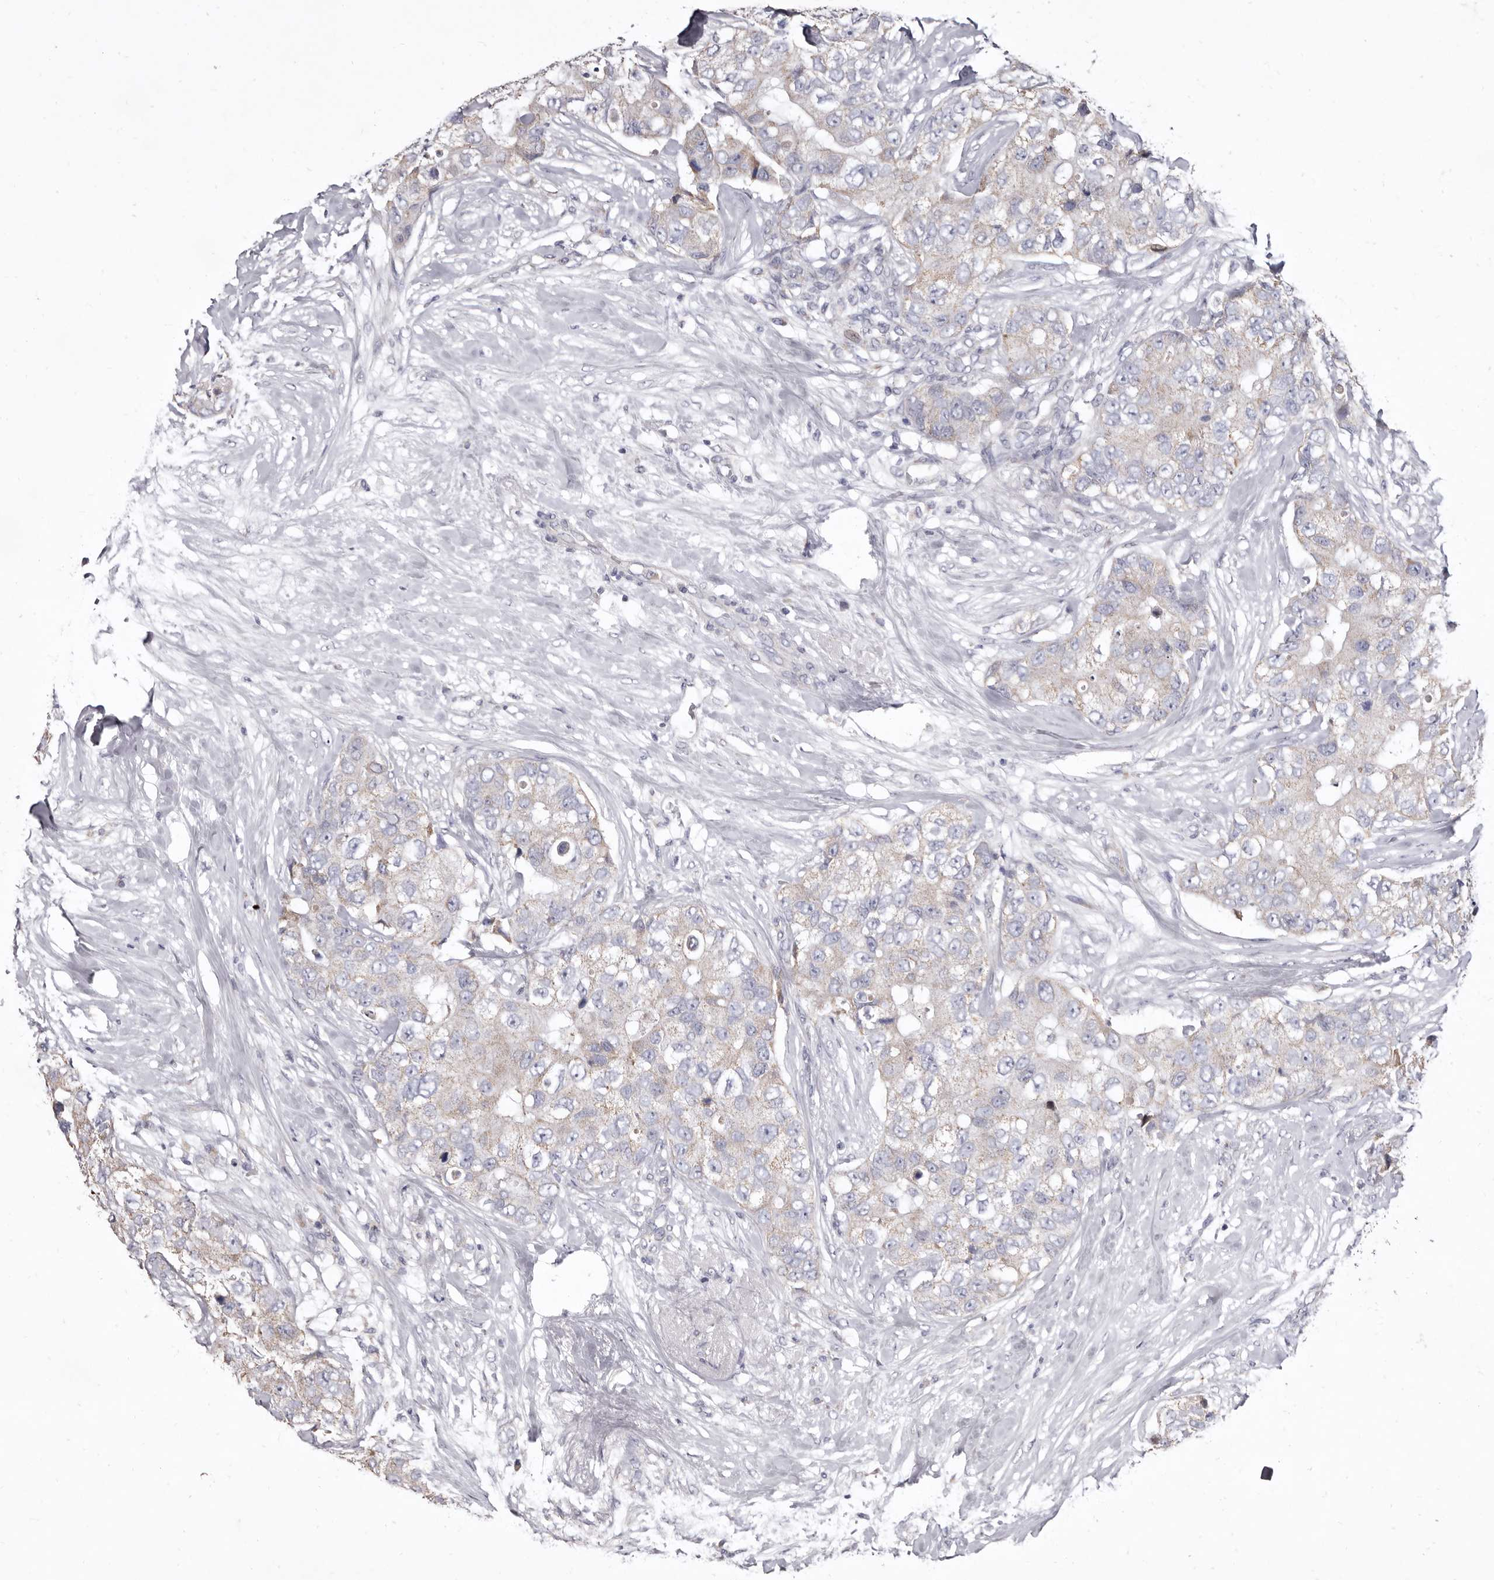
{"staining": {"intensity": "weak", "quantity": "<25%", "location": "cytoplasmic/membranous"}, "tissue": "breast cancer", "cell_type": "Tumor cells", "image_type": "cancer", "snomed": [{"axis": "morphology", "description": "Duct carcinoma"}, {"axis": "topography", "description": "Breast"}], "caption": "Histopathology image shows no protein staining in tumor cells of breast cancer tissue.", "gene": "CYP2E1", "patient": {"sex": "female", "age": 62}}